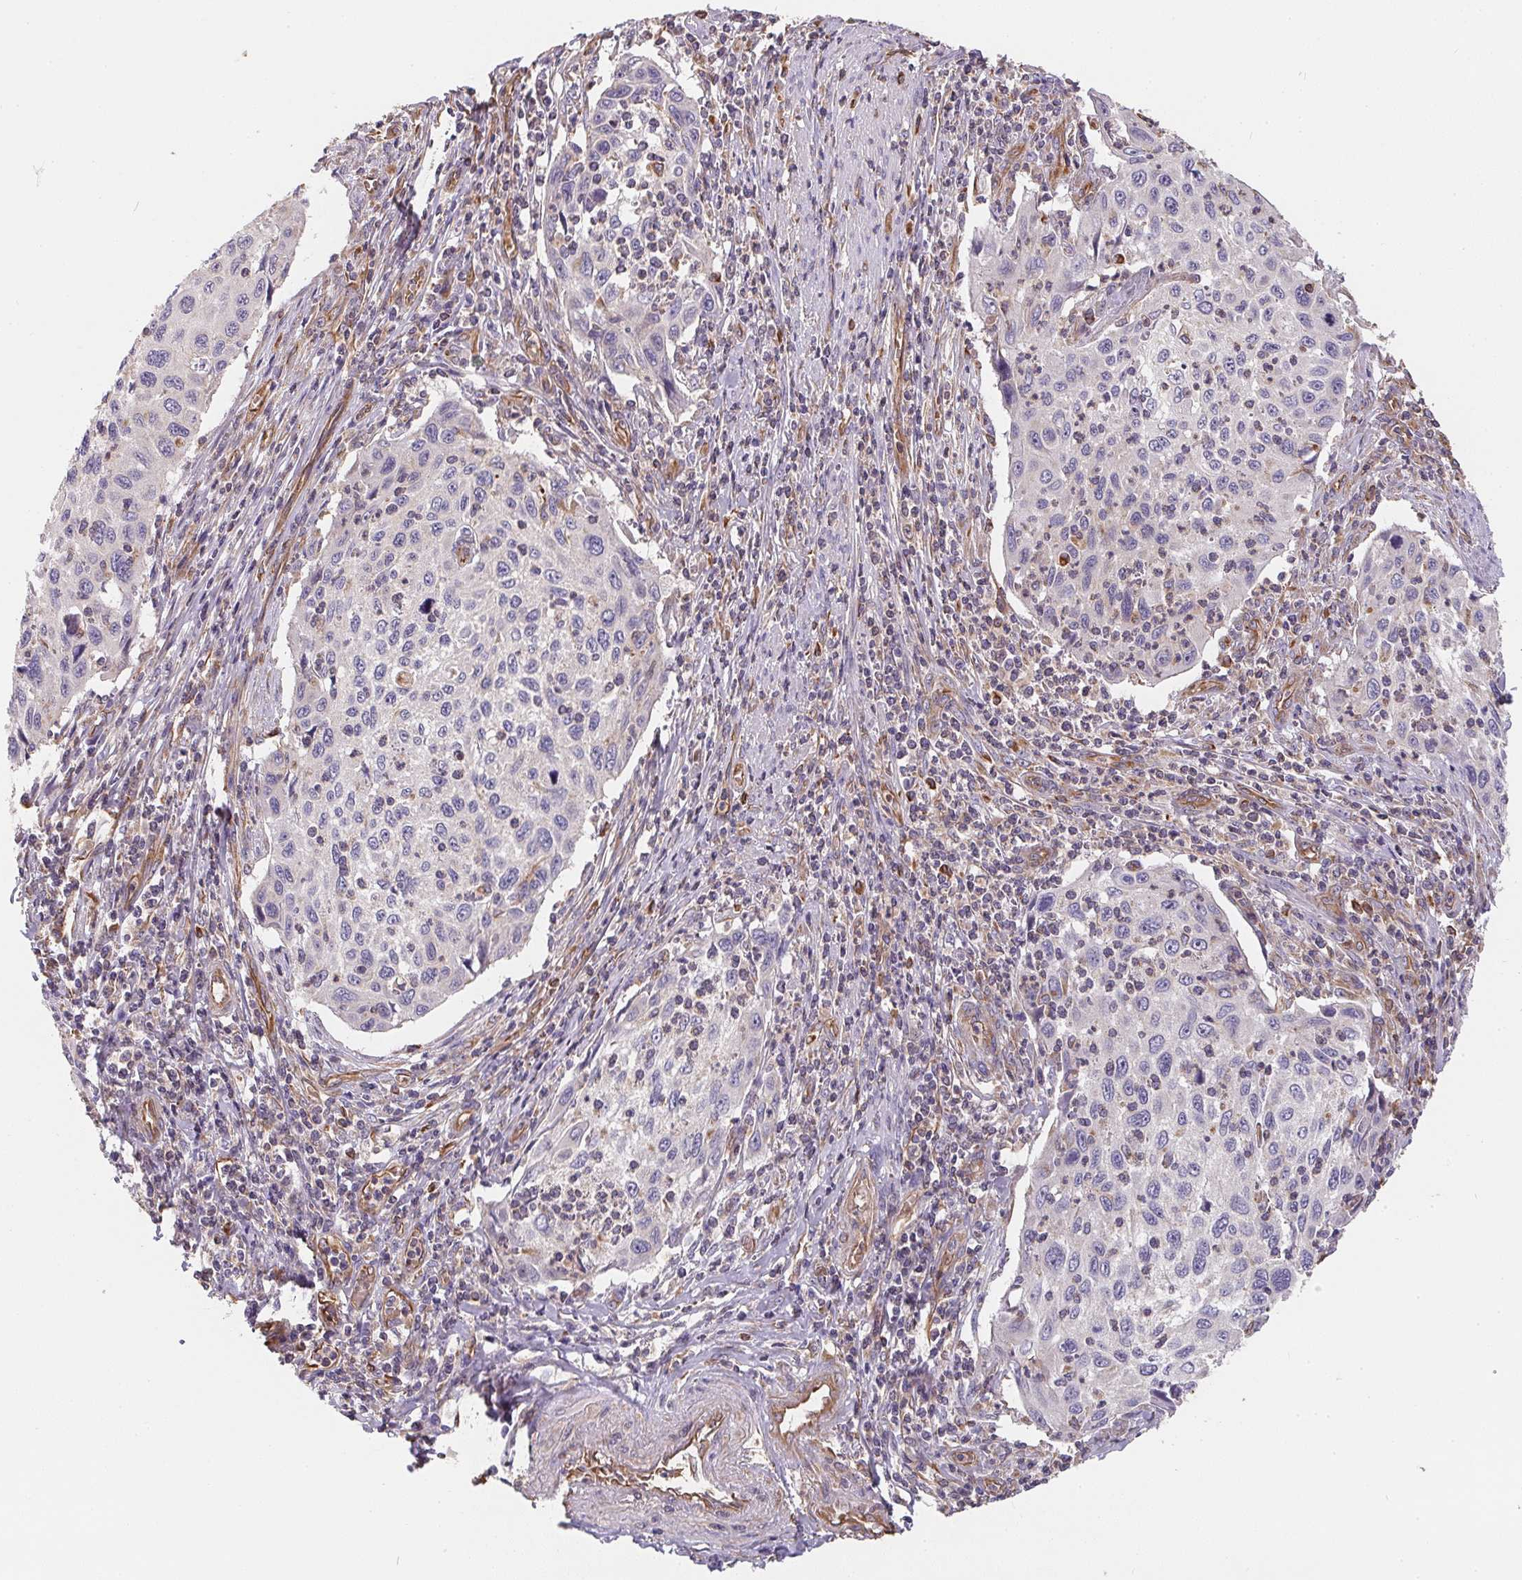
{"staining": {"intensity": "negative", "quantity": "none", "location": "none"}, "tissue": "cervical cancer", "cell_type": "Tumor cells", "image_type": "cancer", "snomed": [{"axis": "morphology", "description": "Squamous cell carcinoma, NOS"}, {"axis": "topography", "description": "Cervix"}], "caption": "Immunohistochemistry (IHC) histopathology image of human squamous cell carcinoma (cervical) stained for a protein (brown), which shows no staining in tumor cells.", "gene": "TBKBP1", "patient": {"sex": "female", "age": 70}}